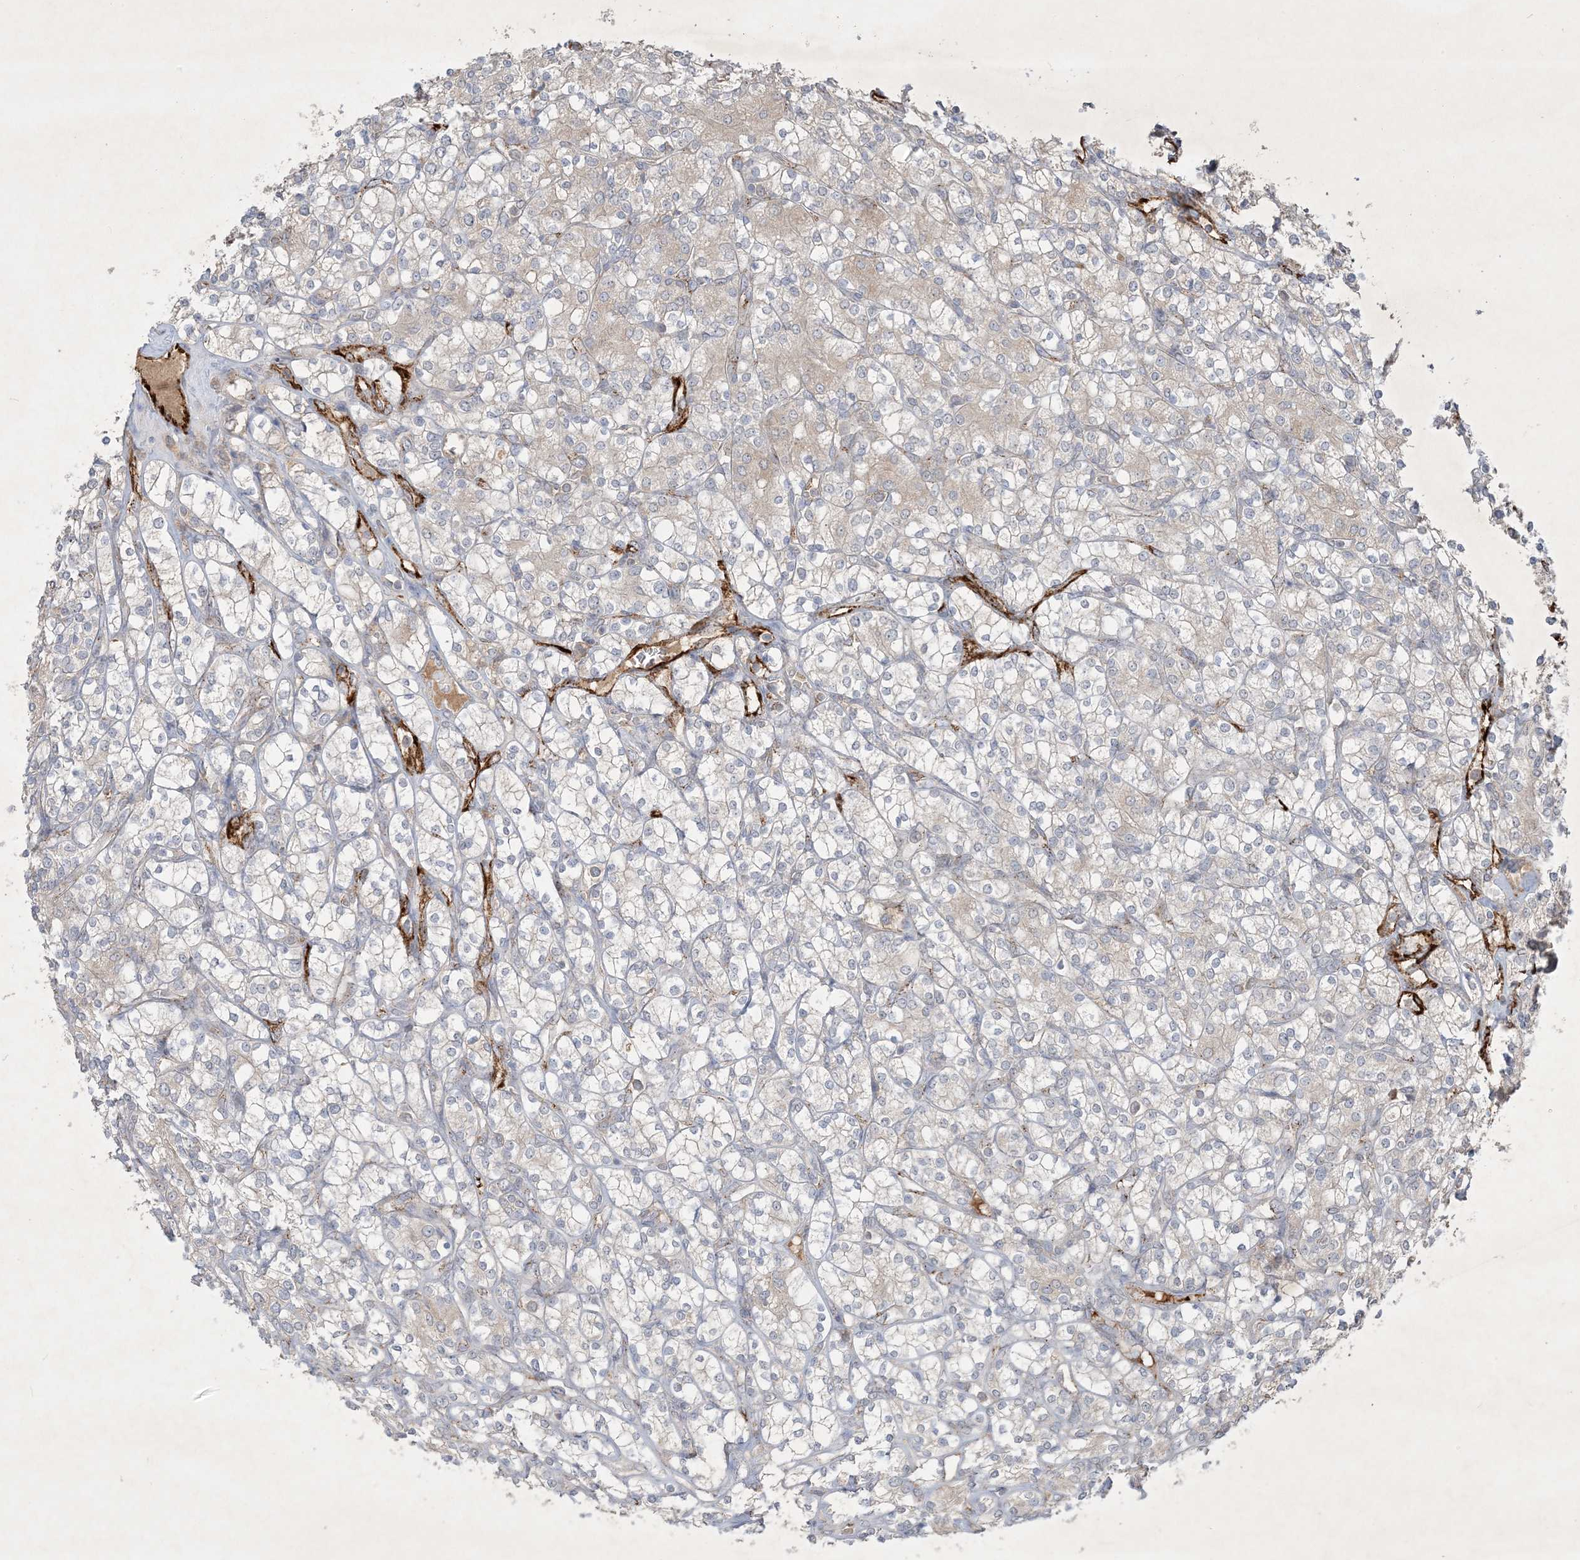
{"staining": {"intensity": "negative", "quantity": "none", "location": "none"}, "tissue": "renal cancer", "cell_type": "Tumor cells", "image_type": "cancer", "snomed": [{"axis": "morphology", "description": "Adenocarcinoma, NOS"}, {"axis": "topography", "description": "Kidney"}], "caption": "An image of human adenocarcinoma (renal) is negative for staining in tumor cells.", "gene": "PRSS36", "patient": {"sex": "male", "age": 77}}